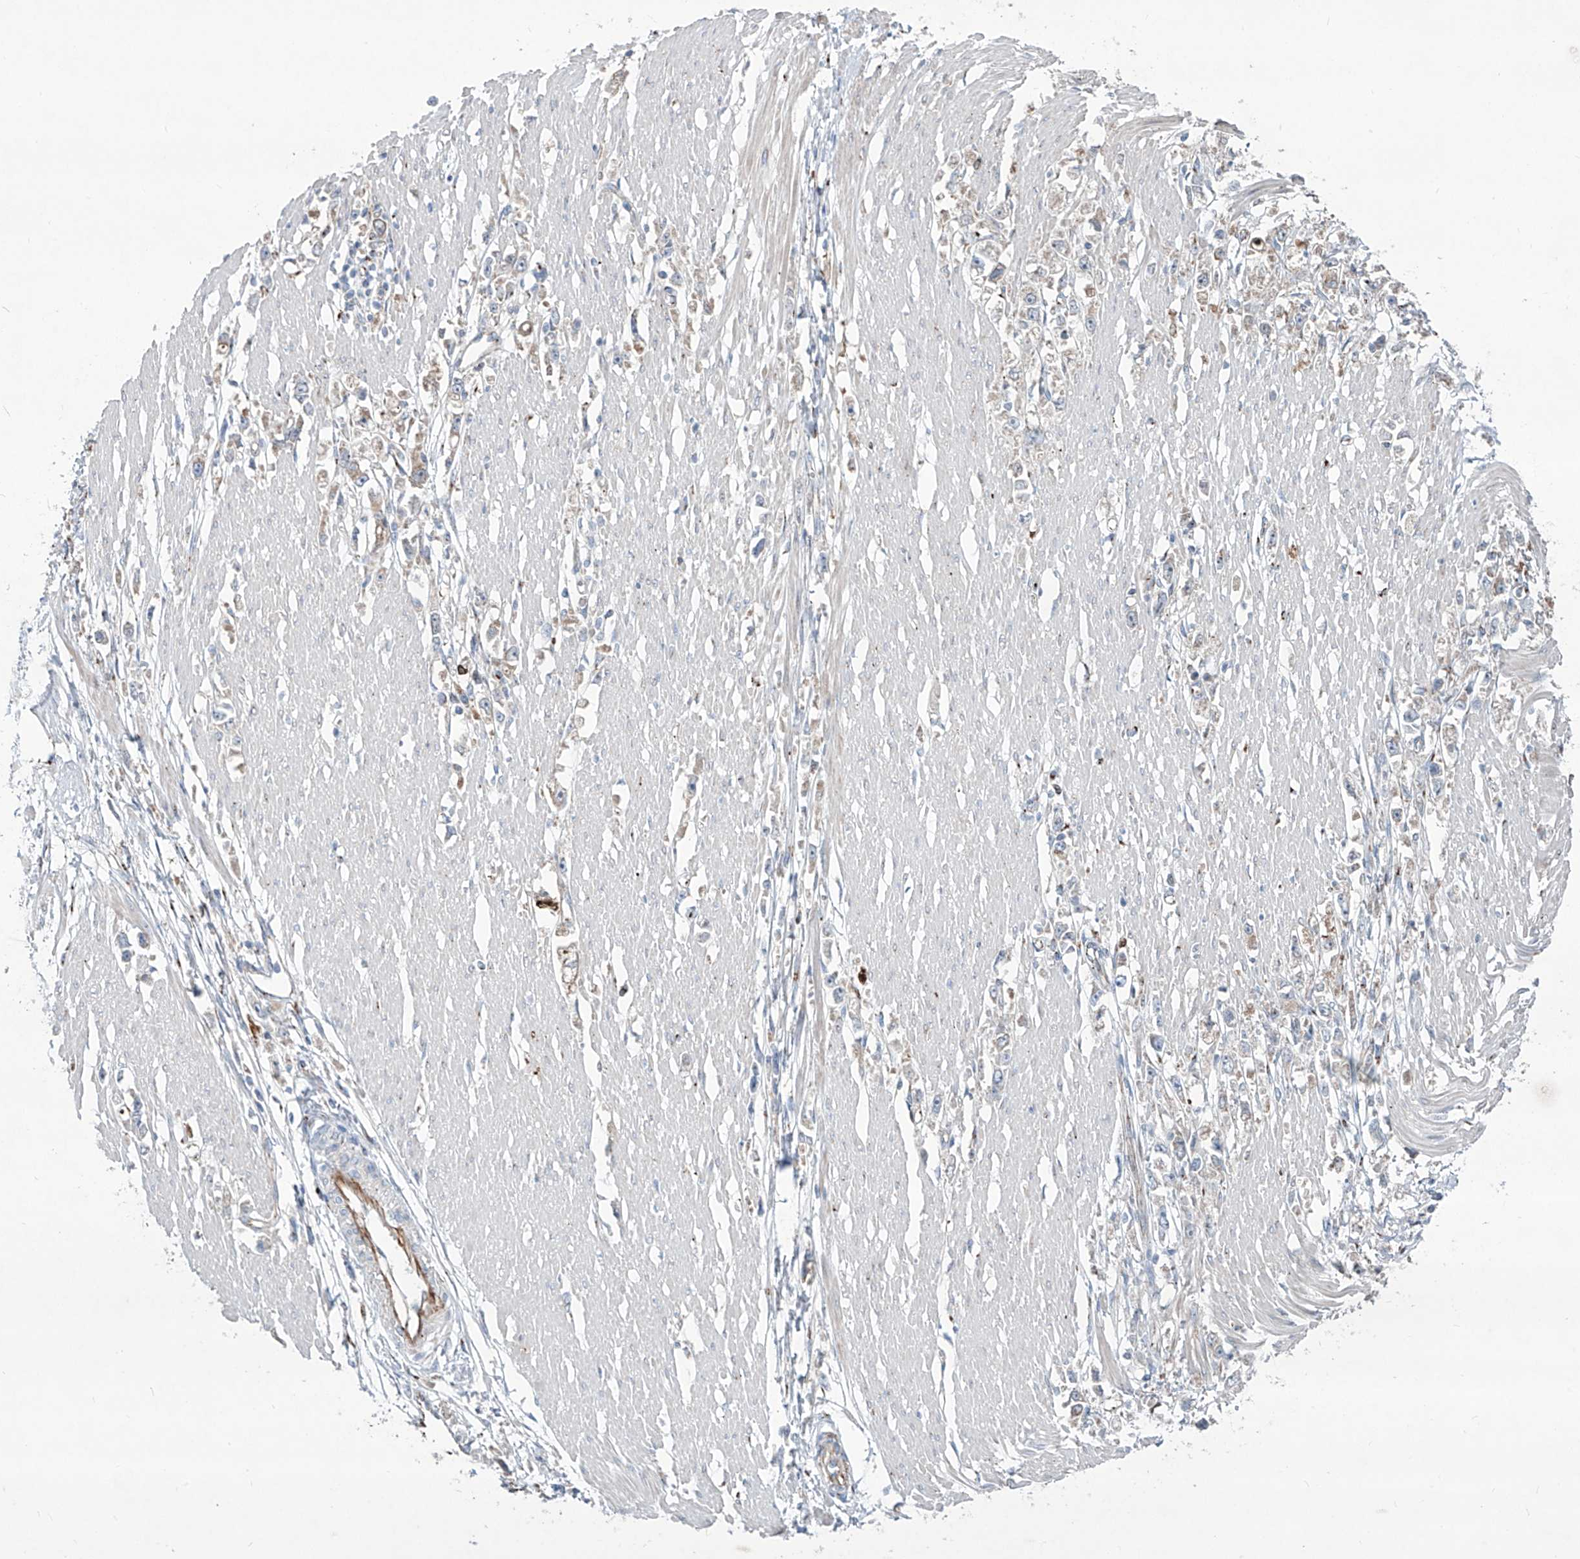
{"staining": {"intensity": "negative", "quantity": "none", "location": "none"}, "tissue": "stomach cancer", "cell_type": "Tumor cells", "image_type": "cancer", "snomed": [{"axis": "morphology", "description": "Adenocarcinoma, NOS"}, {"axis": "topography", "description": "Stomach"}], "caption": "This is an immunohistochemistry photomicrograph of stomach adenocarcinoma. There is no staining in tumor cells.", "gene": "CDH5", "patient": {"sex": "female", "age": 59}}